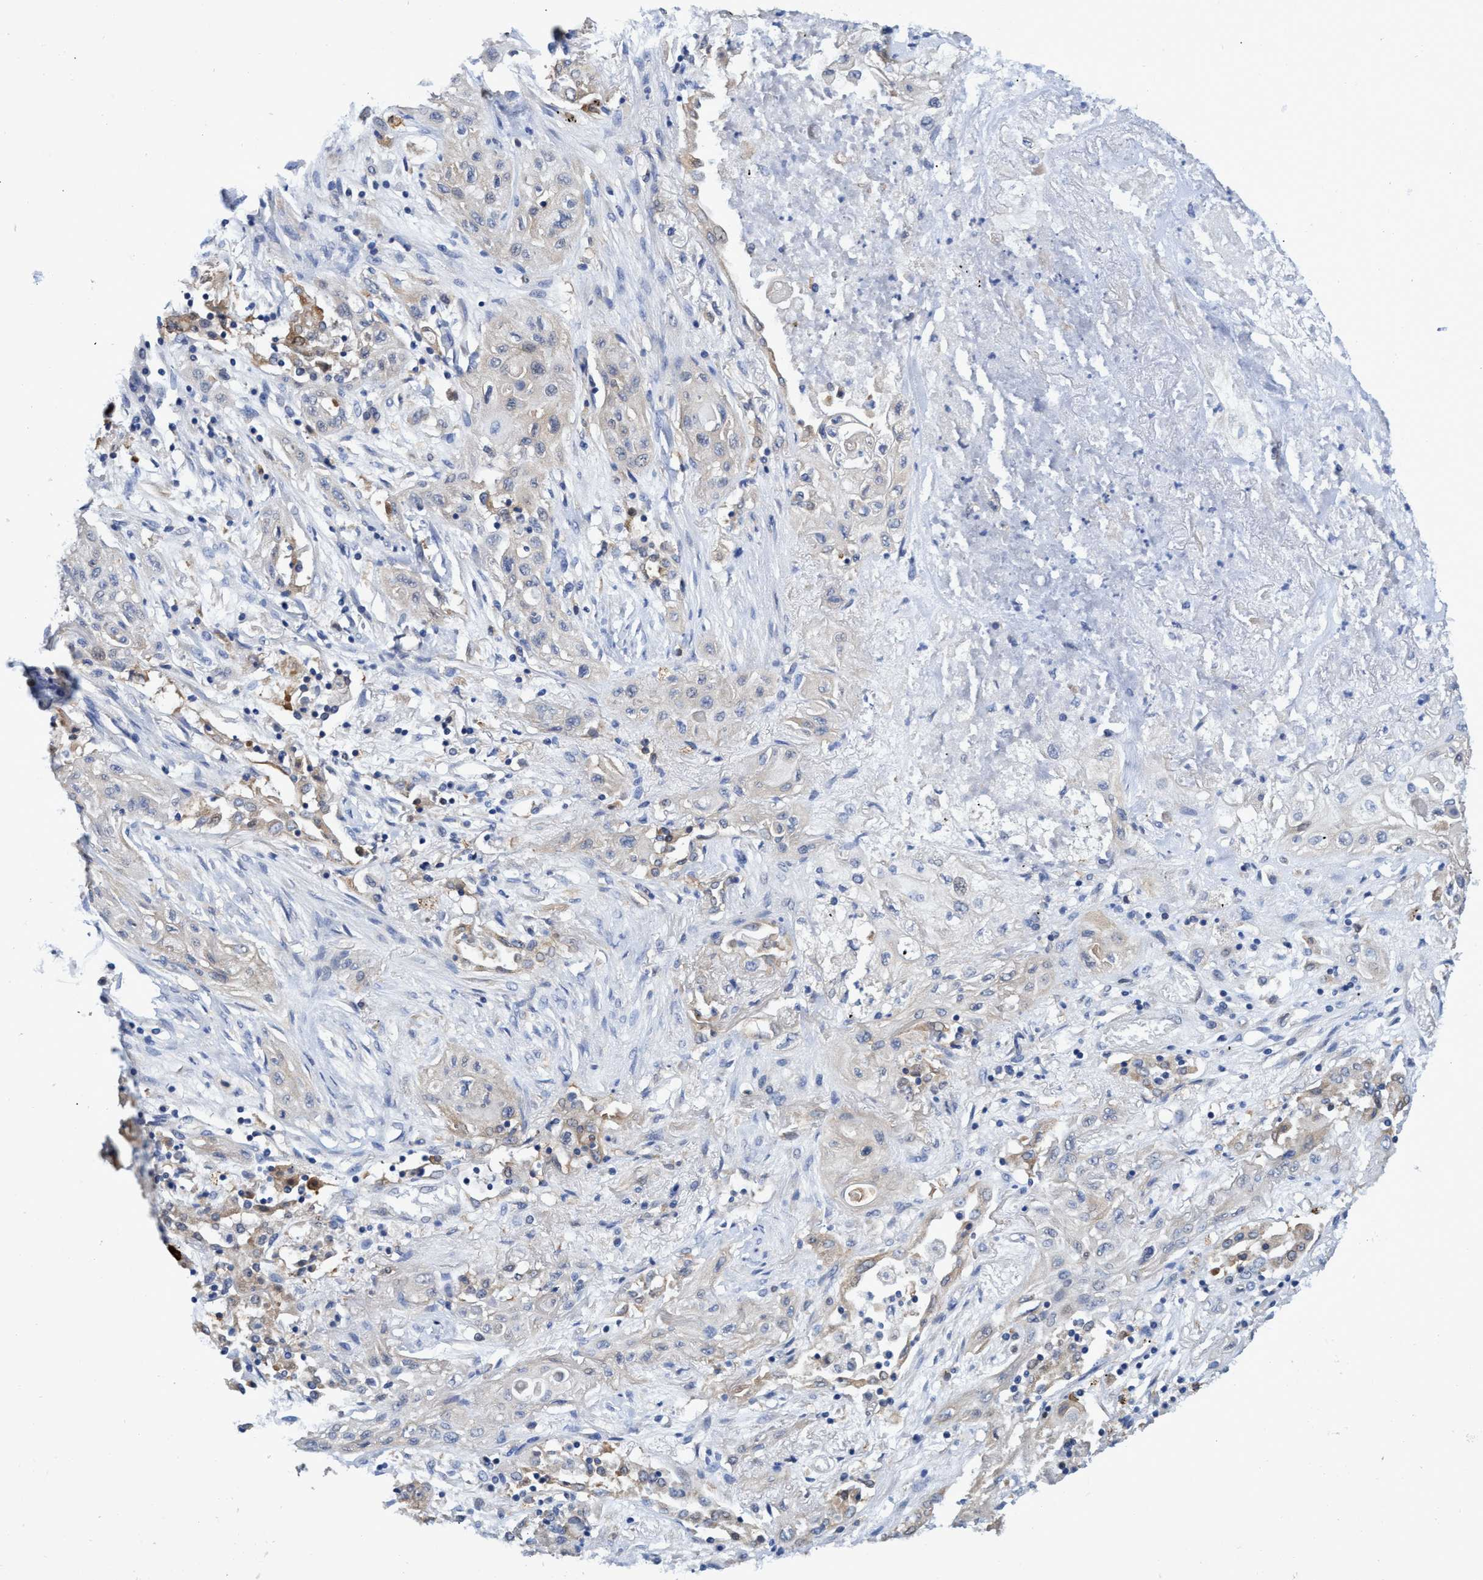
{"staining": {"intensity": "weak", "quantity": "<25%", "location": "cytoplasmic/membranous"}, "tissue": "lung cancer", "cell_type": "Tumor cells", "image_type": "cancer", "snomed": [{"axis": "morphology", "description": "Squamous cell carcinoma, NOS"}, {"axis": "topography", "description": "Lung"}], "caption": "Immunohistochemistry image of lung cancer (squamous cell carcinoma) stained for a protein (brown), which exhibits no positivity in tumor cells.", "gene": "PNPO", "patient": {"sex": "female", "age": 47}}